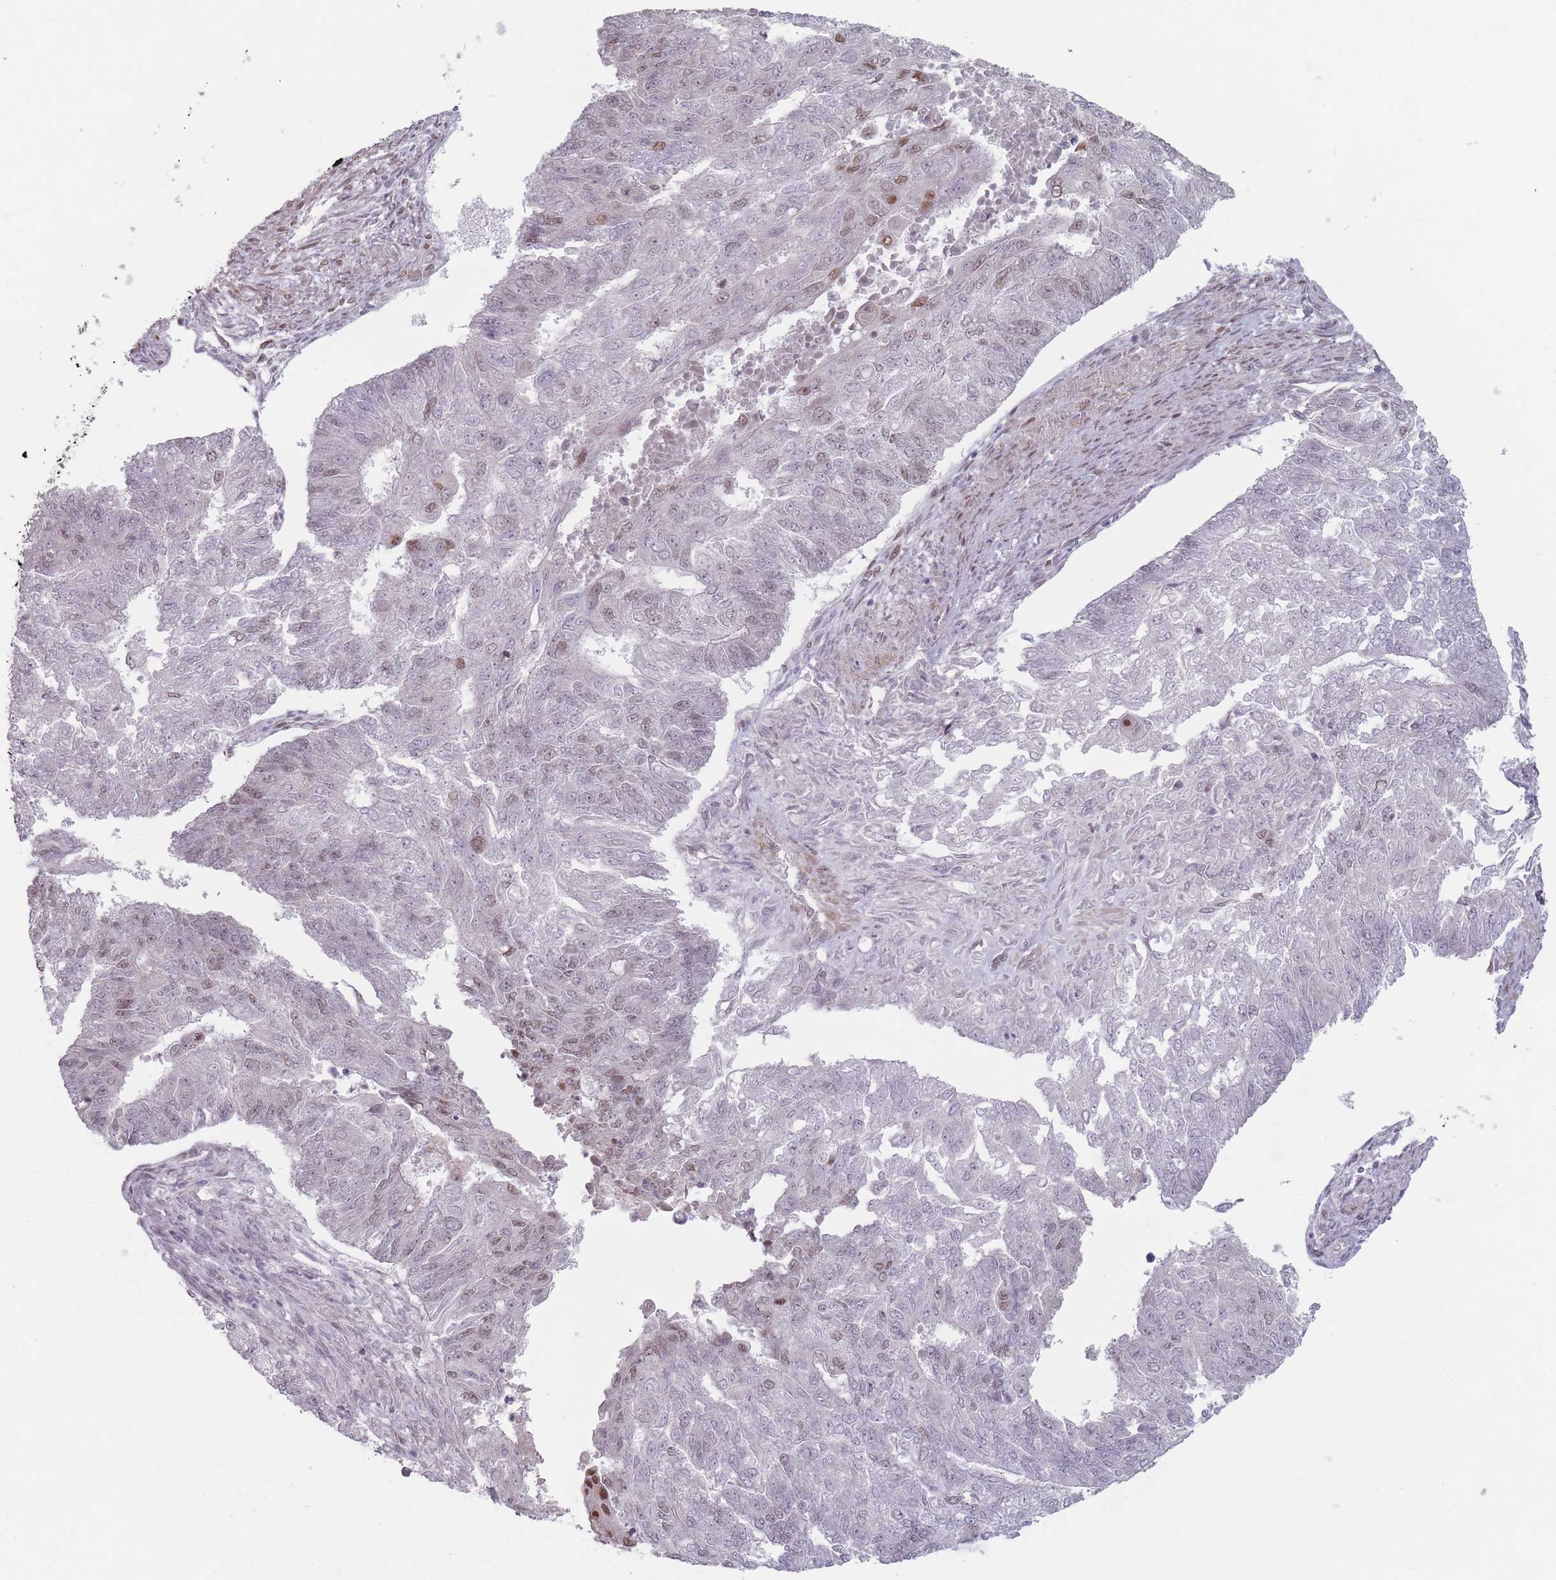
{"staining": {"intensity": "moderate", "quantity": "<25%", "location": "nuclear"}, "tissue": "endometrial cancer", "cell_type": "Tumor cells", "image_type": "cancer", "snomed": [{"axis": "morphology", "description": "Adenocarcinoma, NOS"}, {"axis": "topography", "description": "Endometrium"}], "caption": "Human endometrial cancer (adenocarcinoma) stained for a protein (brown) displays moderate nuclear positive staining in about <25% of tumor cells.", "gene": "SH3BGRL2", "patient": {"sex": "female", "age": 32}}